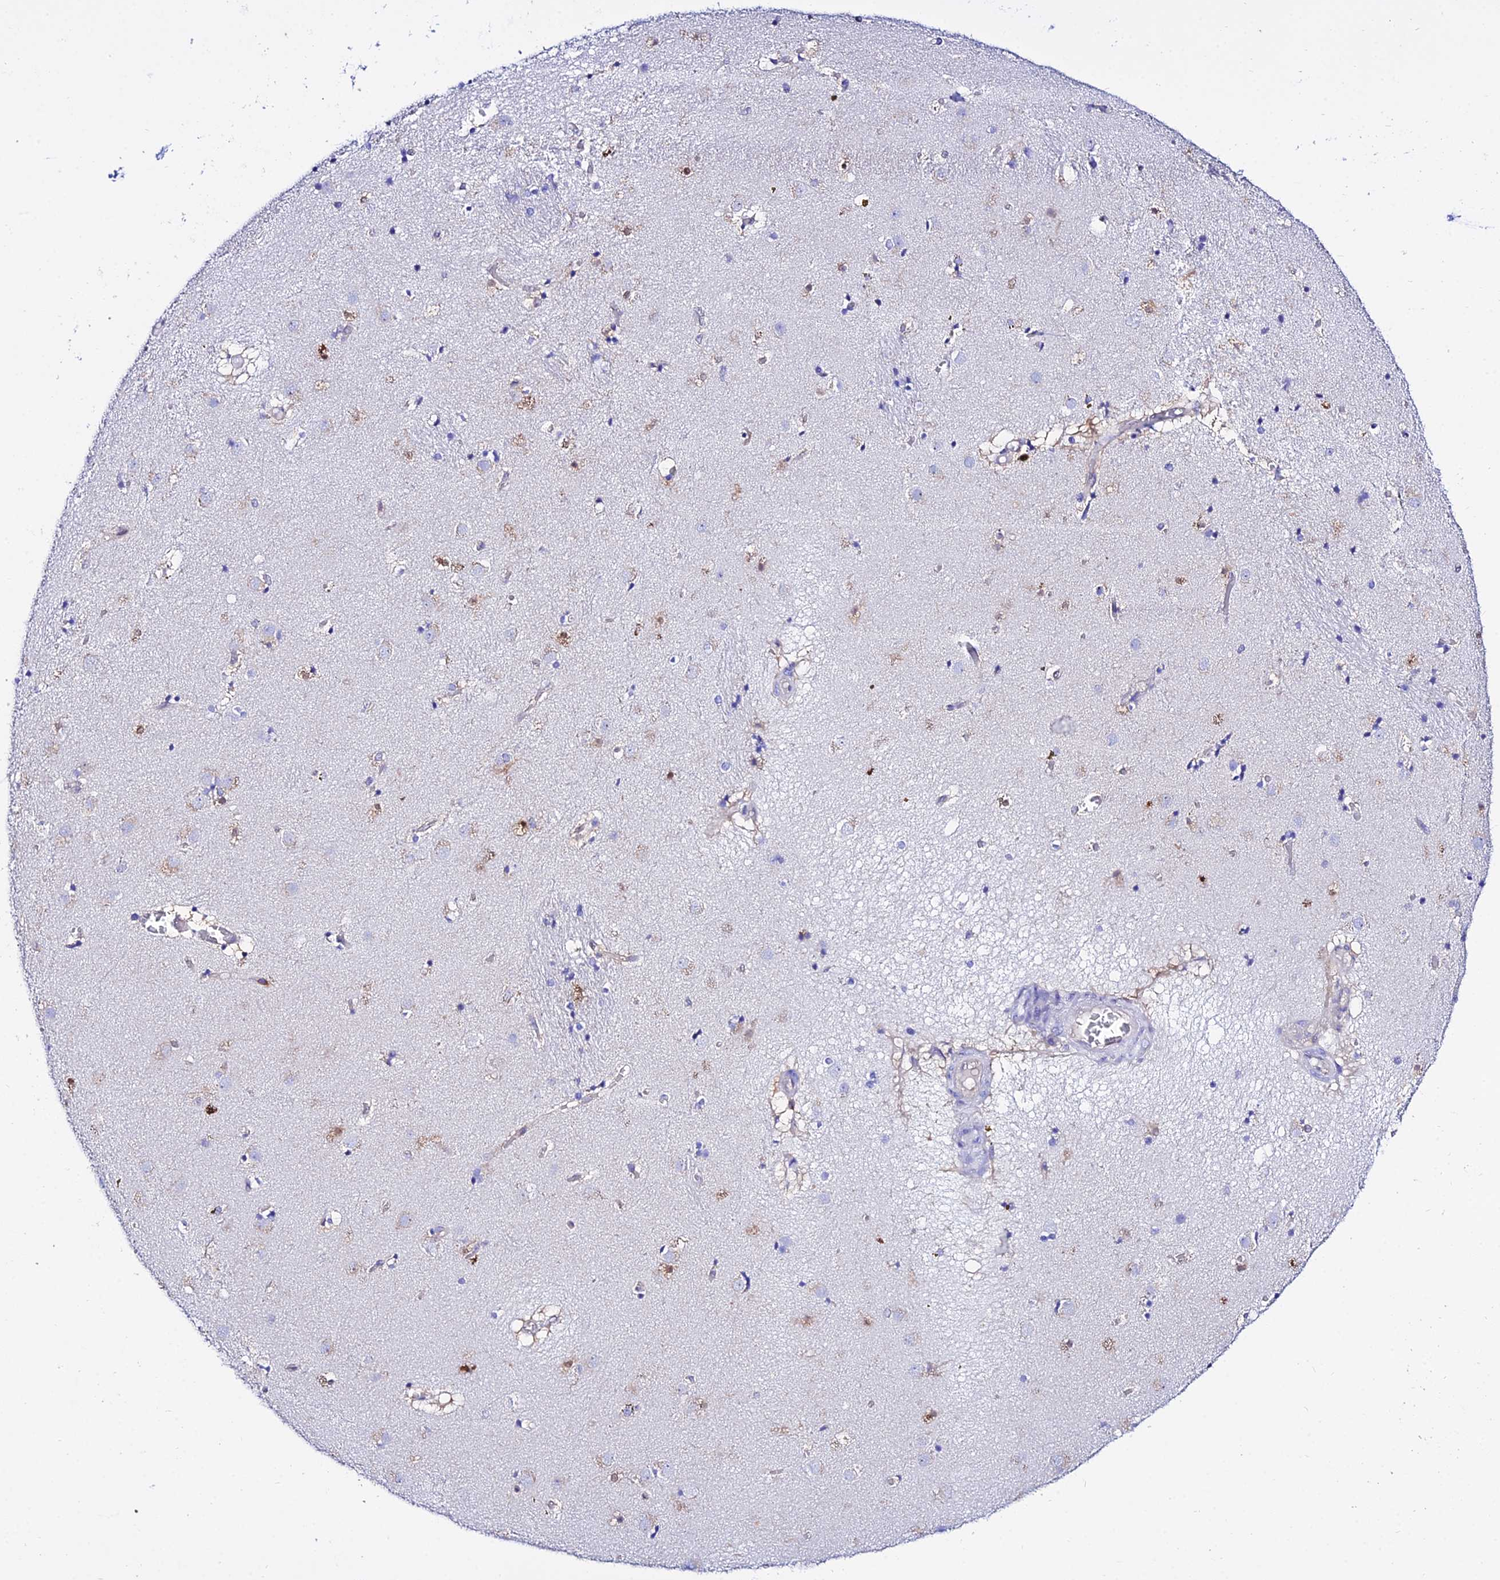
{"staining": {"intensity": "moderate", "quantity": "<25%", "location": "cytoplasmic/membranous,nuclear"}, "tissue": "caudate", "cell_type": "Glial cells", "image_type": "normal", "snomed": [{"axis": "morphology", "description": "Normal tissue, NOS"}, {"axis": "topography", "description": "Lateral ventricle wall"}], "caption": "Protein staining of normal caudate shows moderate cytoplasmic/membranous,nuclear positivity in approximately <25% of glial cells. (brown staining indicates protein expression, while blue staining denotes nuclei).", "gene": "S100A16", "patient": {"sex": "male", "age": 70}}